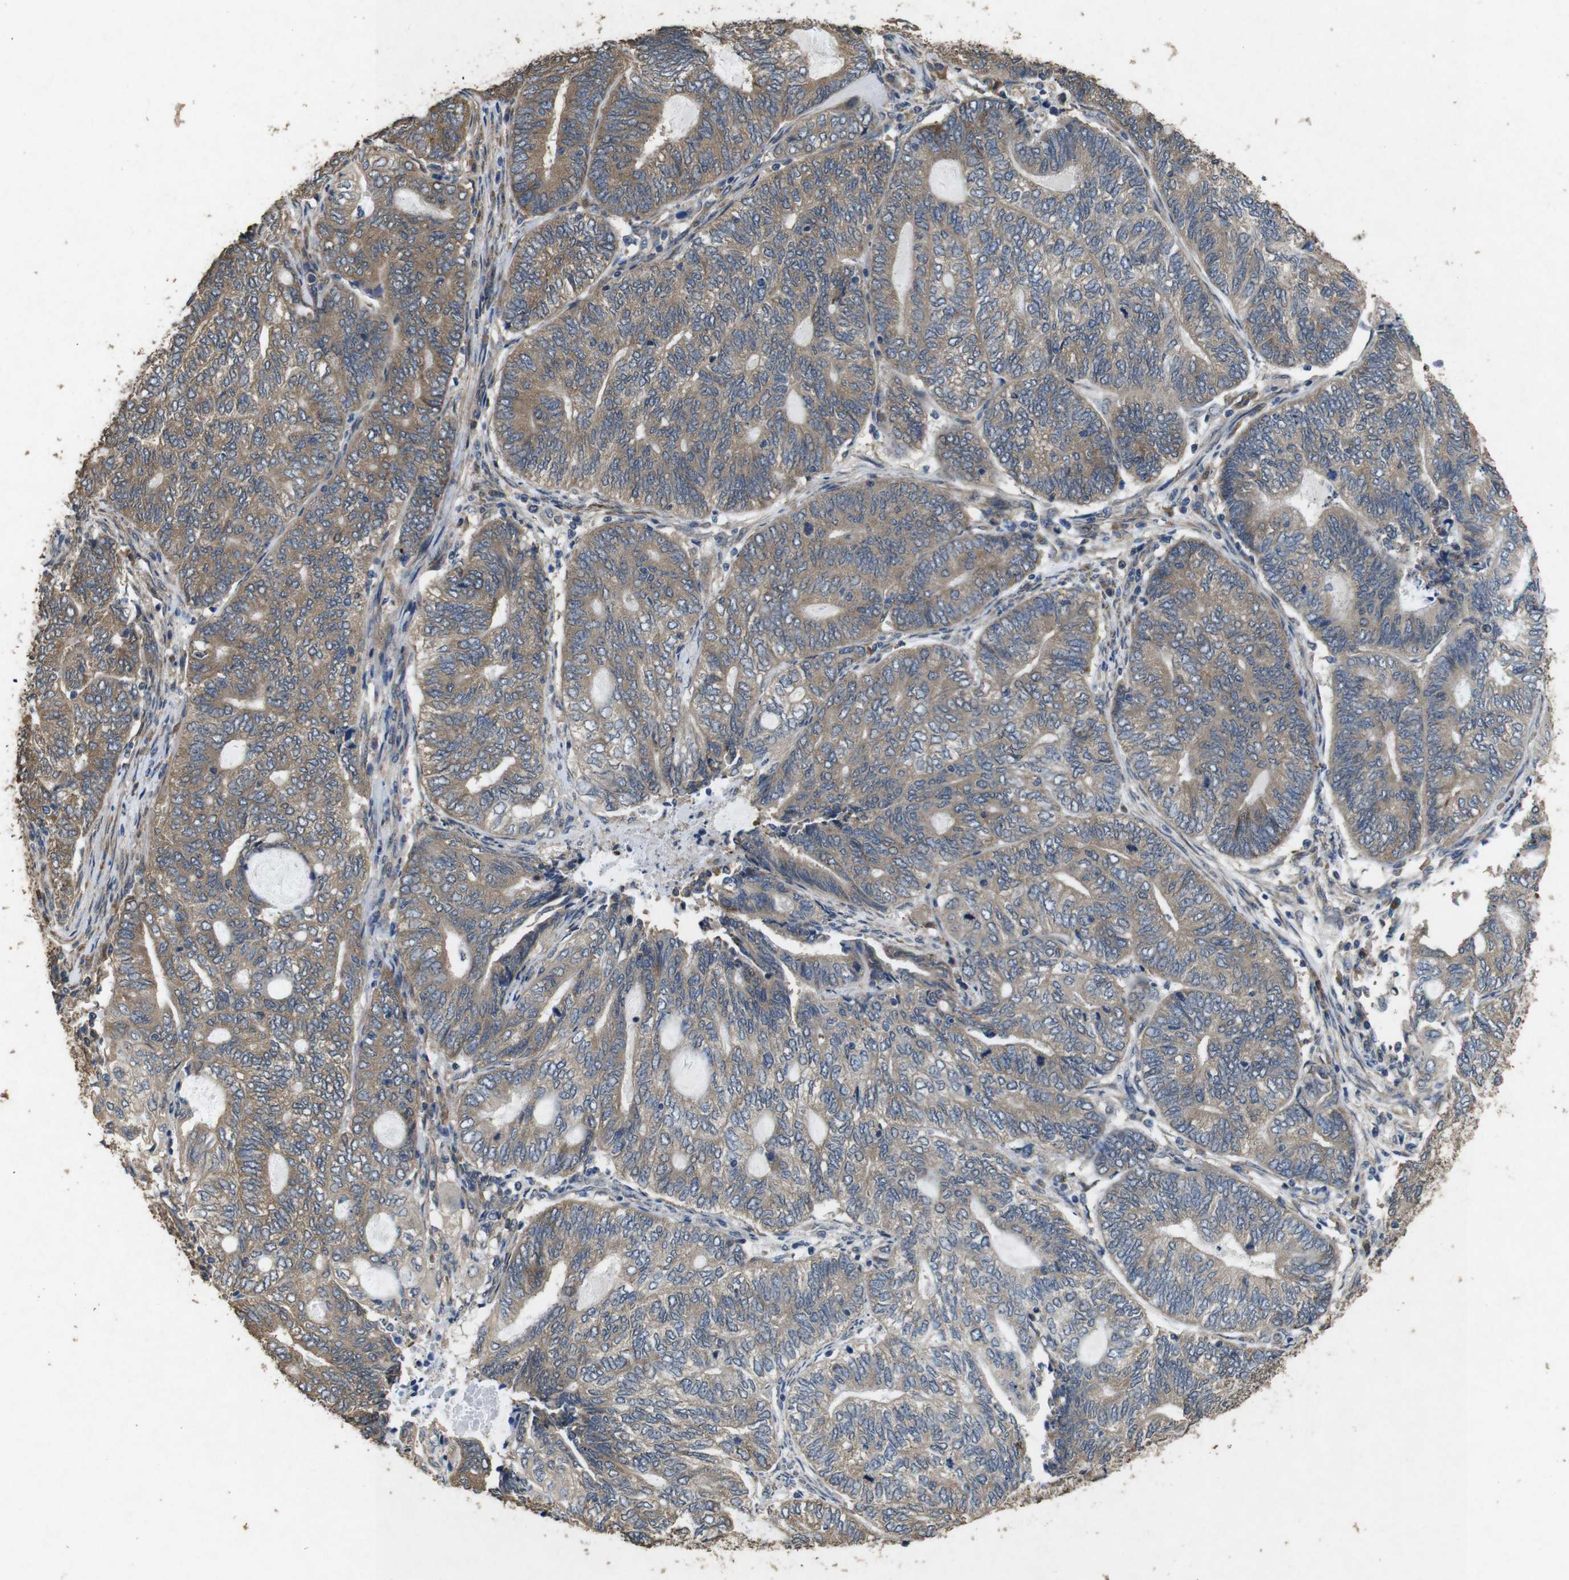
{"staining": {"intensity": "moderate", "quantity": ">75%", "location": "cytoplasmic/membranous"}, "tissue": "endometrial cancer", "cell_type": "Tumor cells", "image_type": "cancer", "snomed": [{"axis": "morphology", "description": "Adenocarcinoma, NOS"}, {"axis": "topography", "description": "Uterus"}, {"axis": "topography", "description": "Endometrium"}], "caption": "Immunohistochemistry (DAB (3,3'-diaminobenzidine)) staining of human endometrial adenocarcinoma shows moderate cytoplasmic/membranous protein staining in about >75% of tumor cells. The protein of interest is stained brown, and the nuclei are stained in blue (DAB IHC with brightfield microscopy, high magnification).", "gene": "BNIP3", "patient": {"sex": "female", "age": 70}}